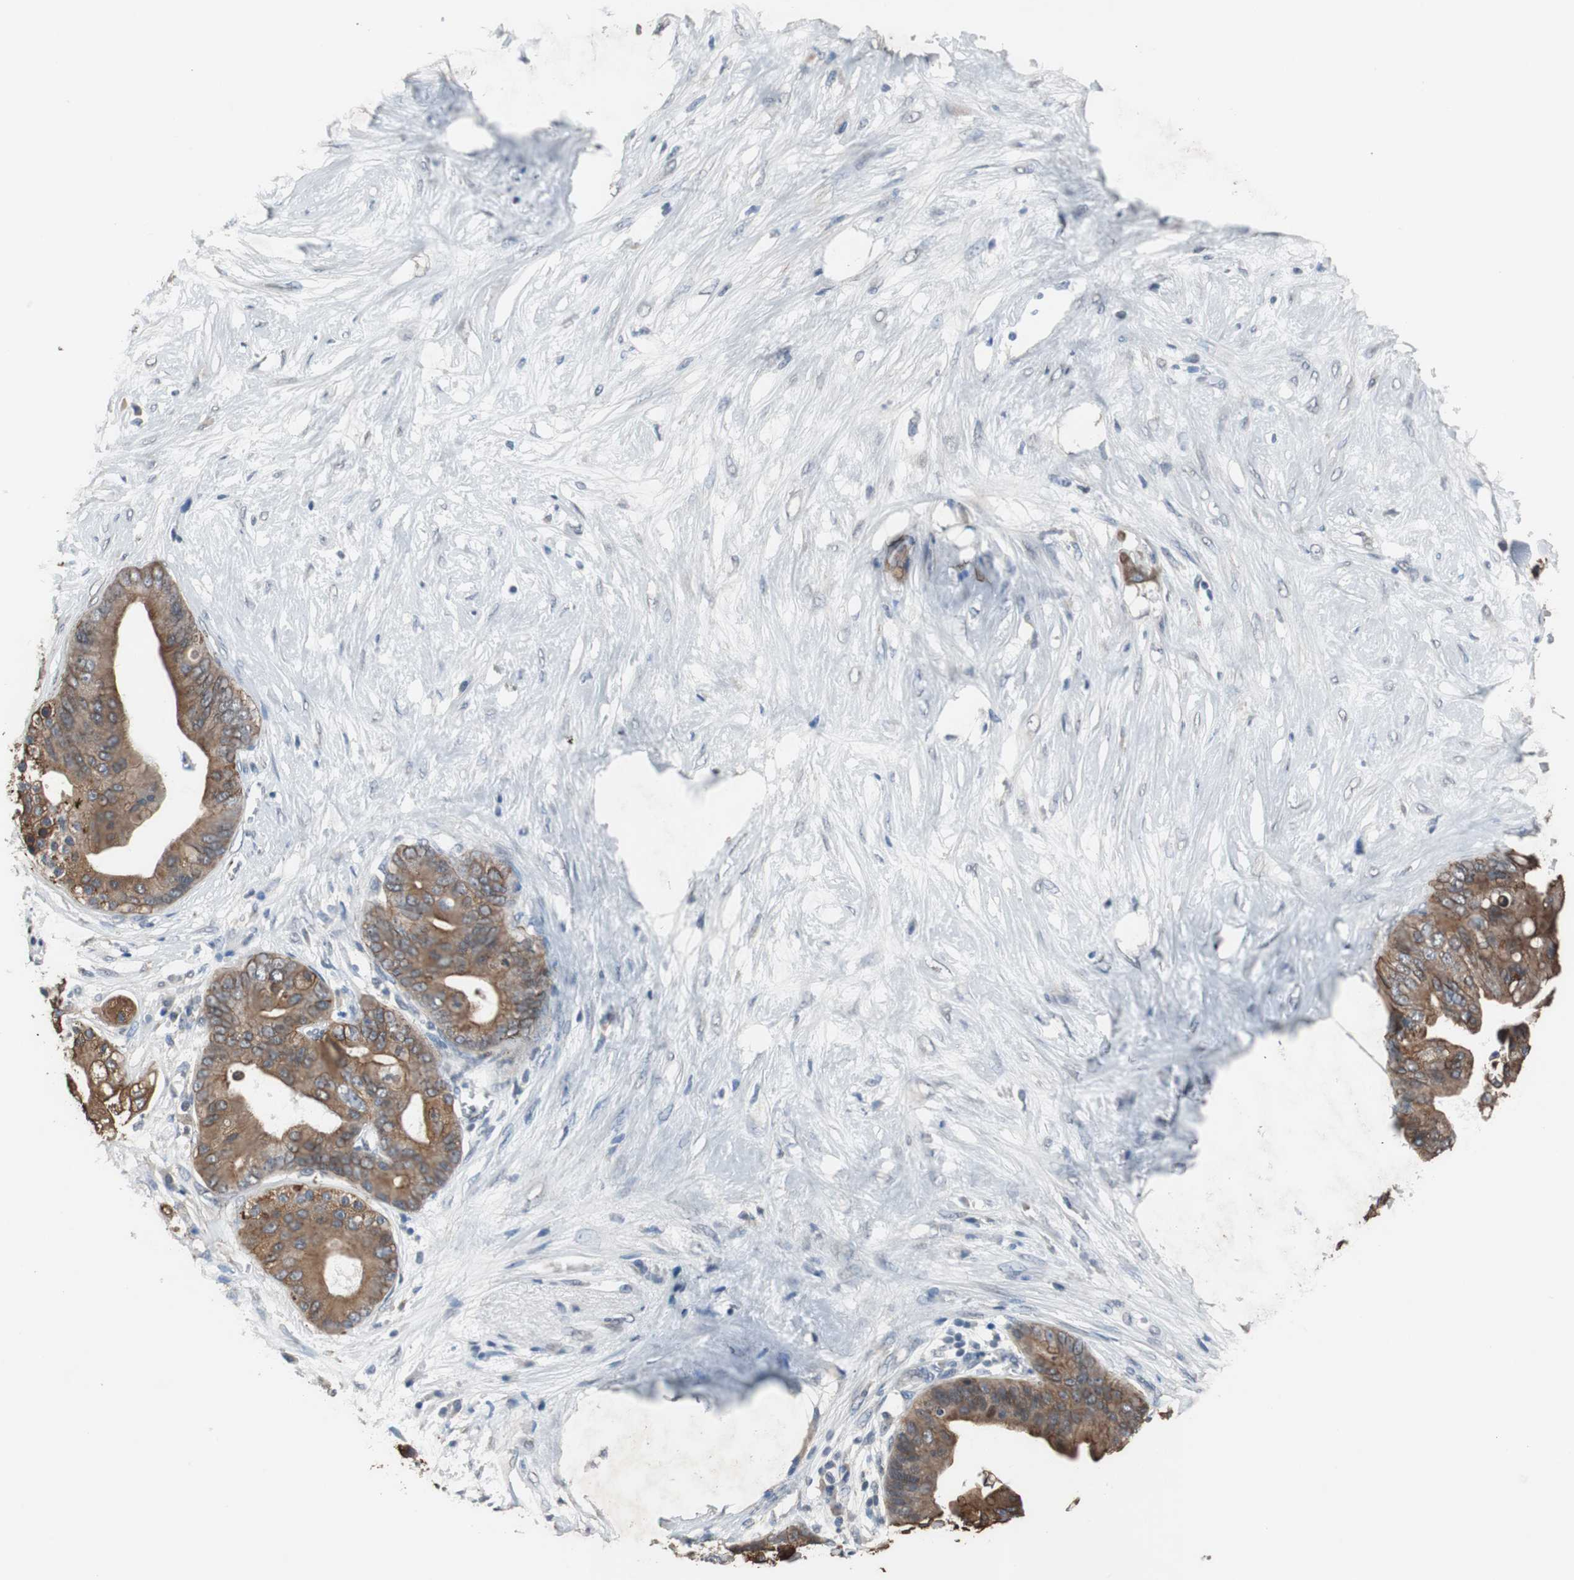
{"staining": {"intensity": "strong", "quantity": ">75%", "location": "cytoplasmic/membranous"}, "tissue": "pancreatic cancer", "cell_type": "Tumor cells", "image_type": "cancer", "snomed": [{"axis": "morphology", "description": "Adenocarcinoma, NOS"}, {"axis": "topography", "description": "Pancreas"}], "caption": "Immunohistochemistry histopathology image of pancreatic adenocarcinoma stained for a protein (brown), which shows high levels of strong cytoplasmic/membranous positivity in approximately >75% of tumor cells.", "gene": "USP10", "patient": {"sex": "female", "age": 75}}